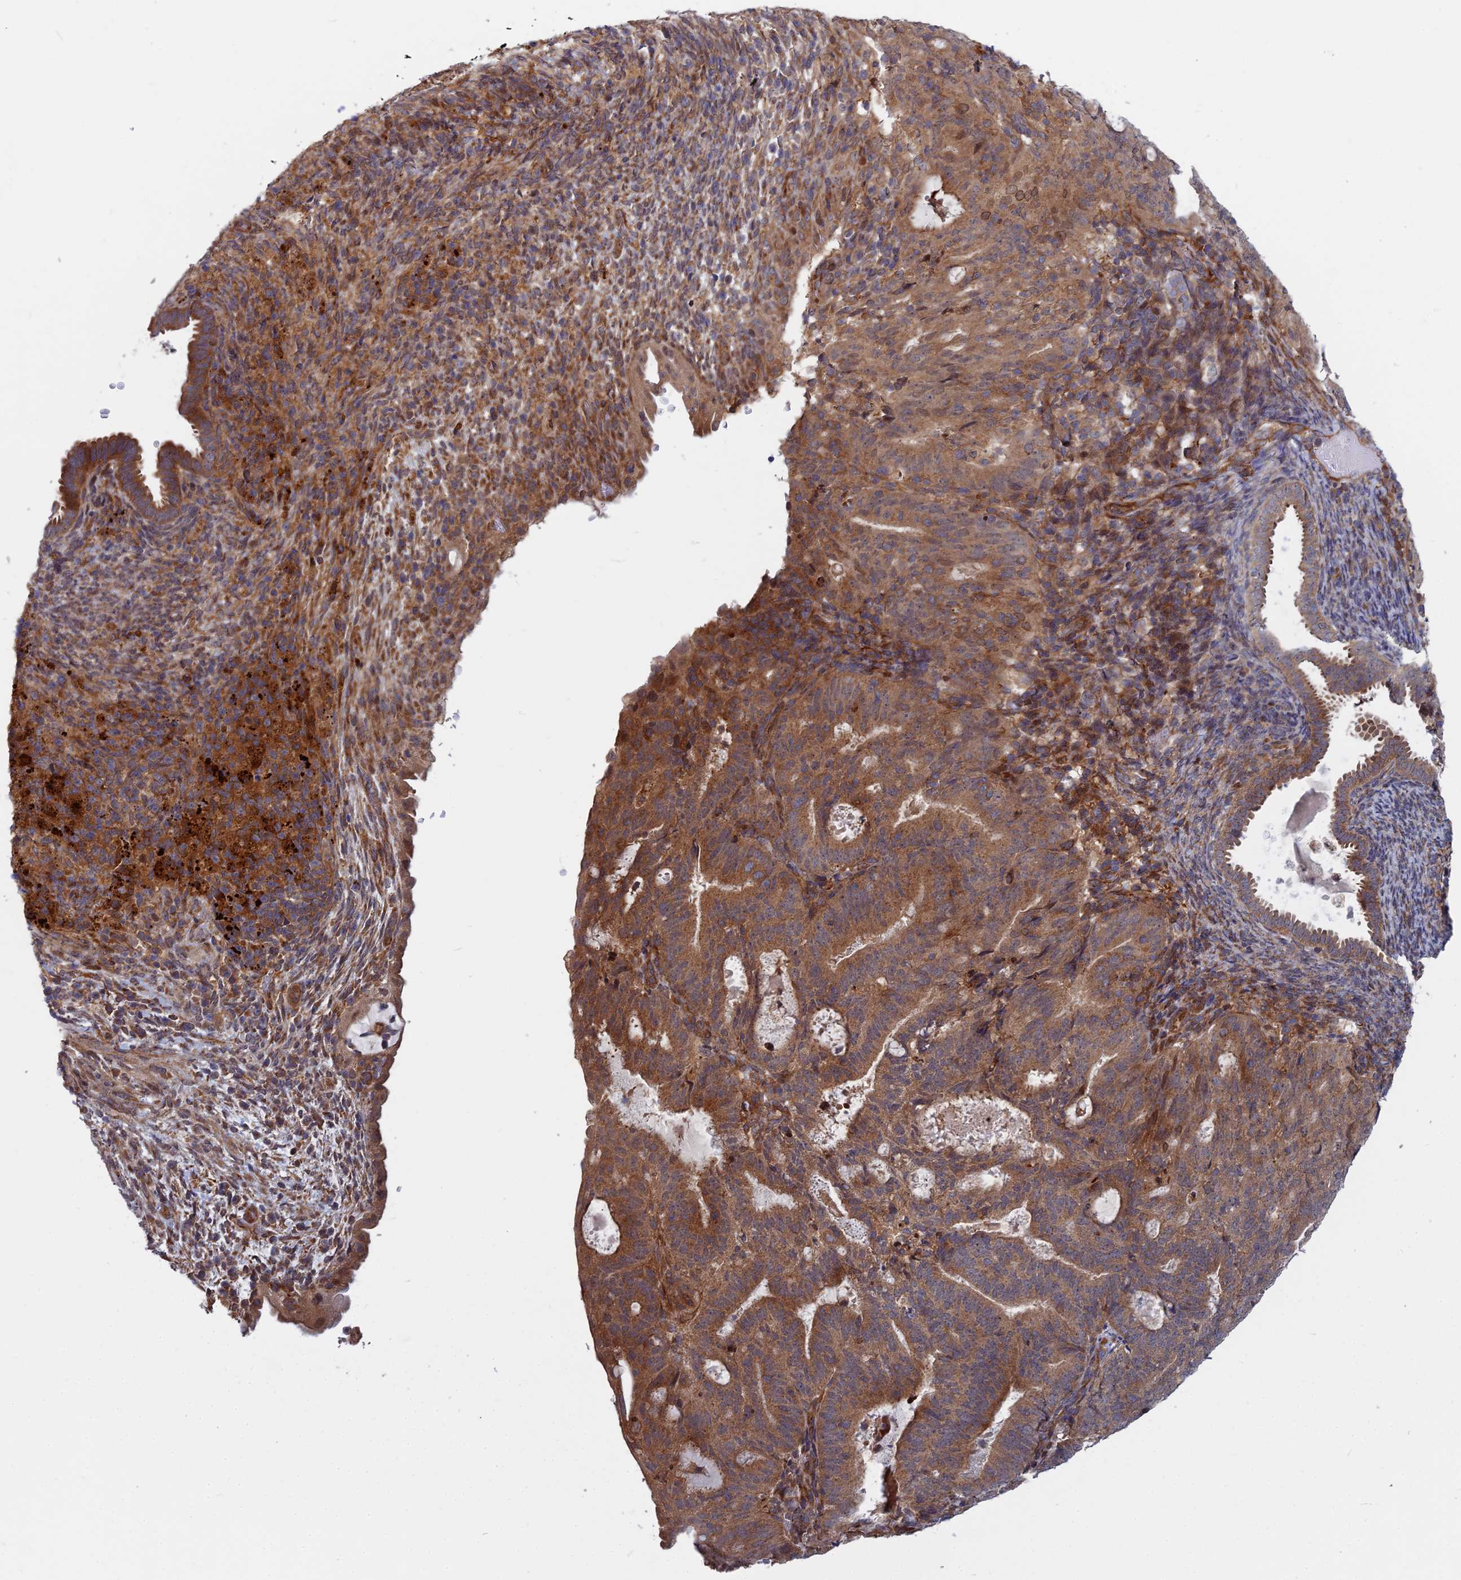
{"staining": {"intensity": "moderate", "quantity": ">75%", "location": "cytoplasmic/membranous"}, "tissue": "endometrial cancer", "cell_type": "Tumor cells", "image_type": "cancer", "snomed": [{"axis": "morphology", "description": "Adenocarcinoma, NOS"}, {"axis": "topography", "description": "Endometrium"}], "caption": "Immunohistochemical staining of endometrial cancer reveals medium levels of moderate cytoplasmic/membranous staining in approximately >75% of tumor cells.", "gene": "COMMD2", "patient": {"sex": "female", "age": 70}}